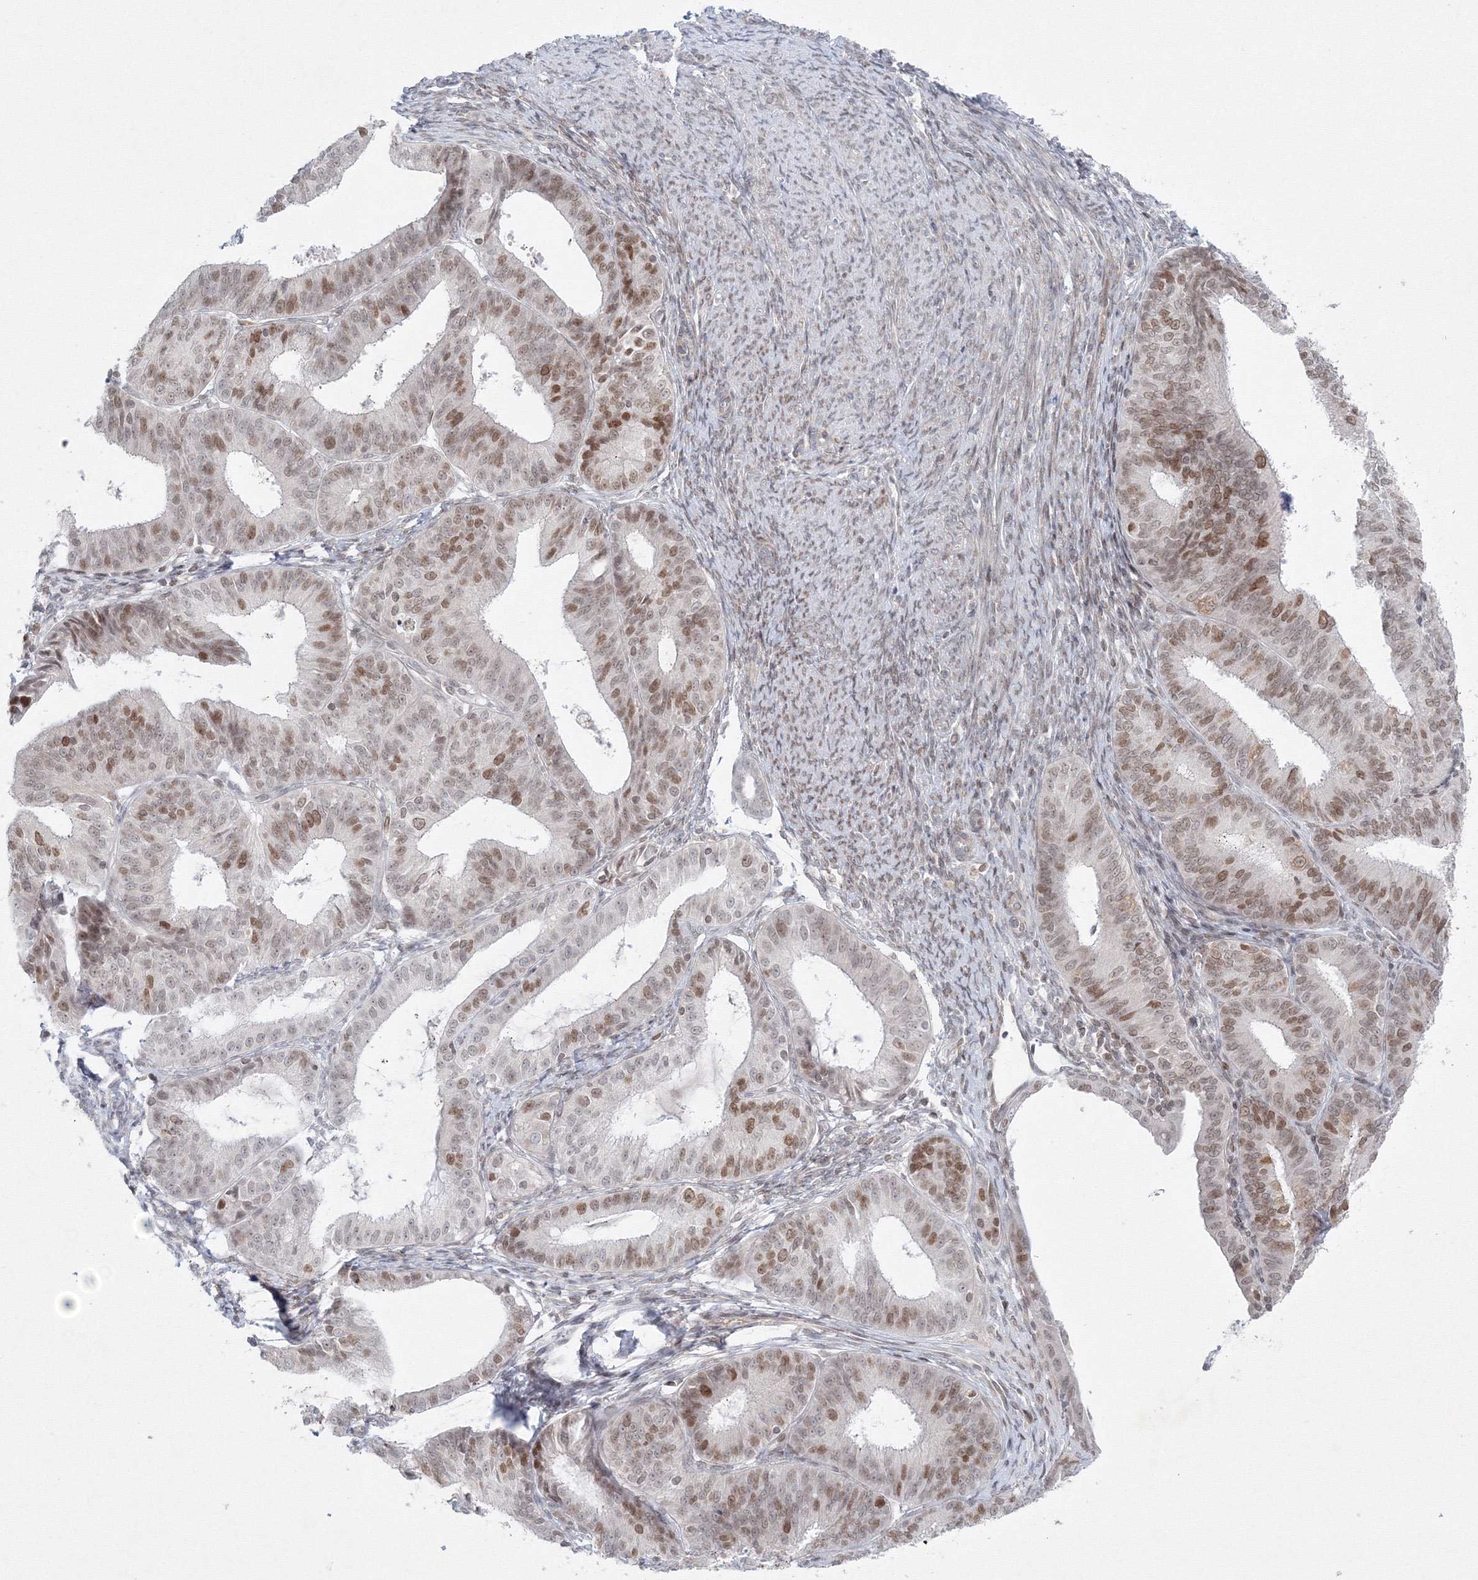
{"staining": {"intensity": "moderate", "quantity": "<25%", "location": "nuclear"}, "tissue": "endometrial cancer", "cell_type": "Tumor cells", "image_type": "cancer", "snomed": [{"axis": "morphology", "description": "Adenocarcinoma, NOS"}, {"axis": "topography", "description": "Endometrium"}], "caption": "A brown stain shows moderate nuclear staining of a protein in endometrial cancer (adenocarcinoma) tumor cells.", "gene": "KIF4A", "patient": {"sex": "female", "age": 51}}